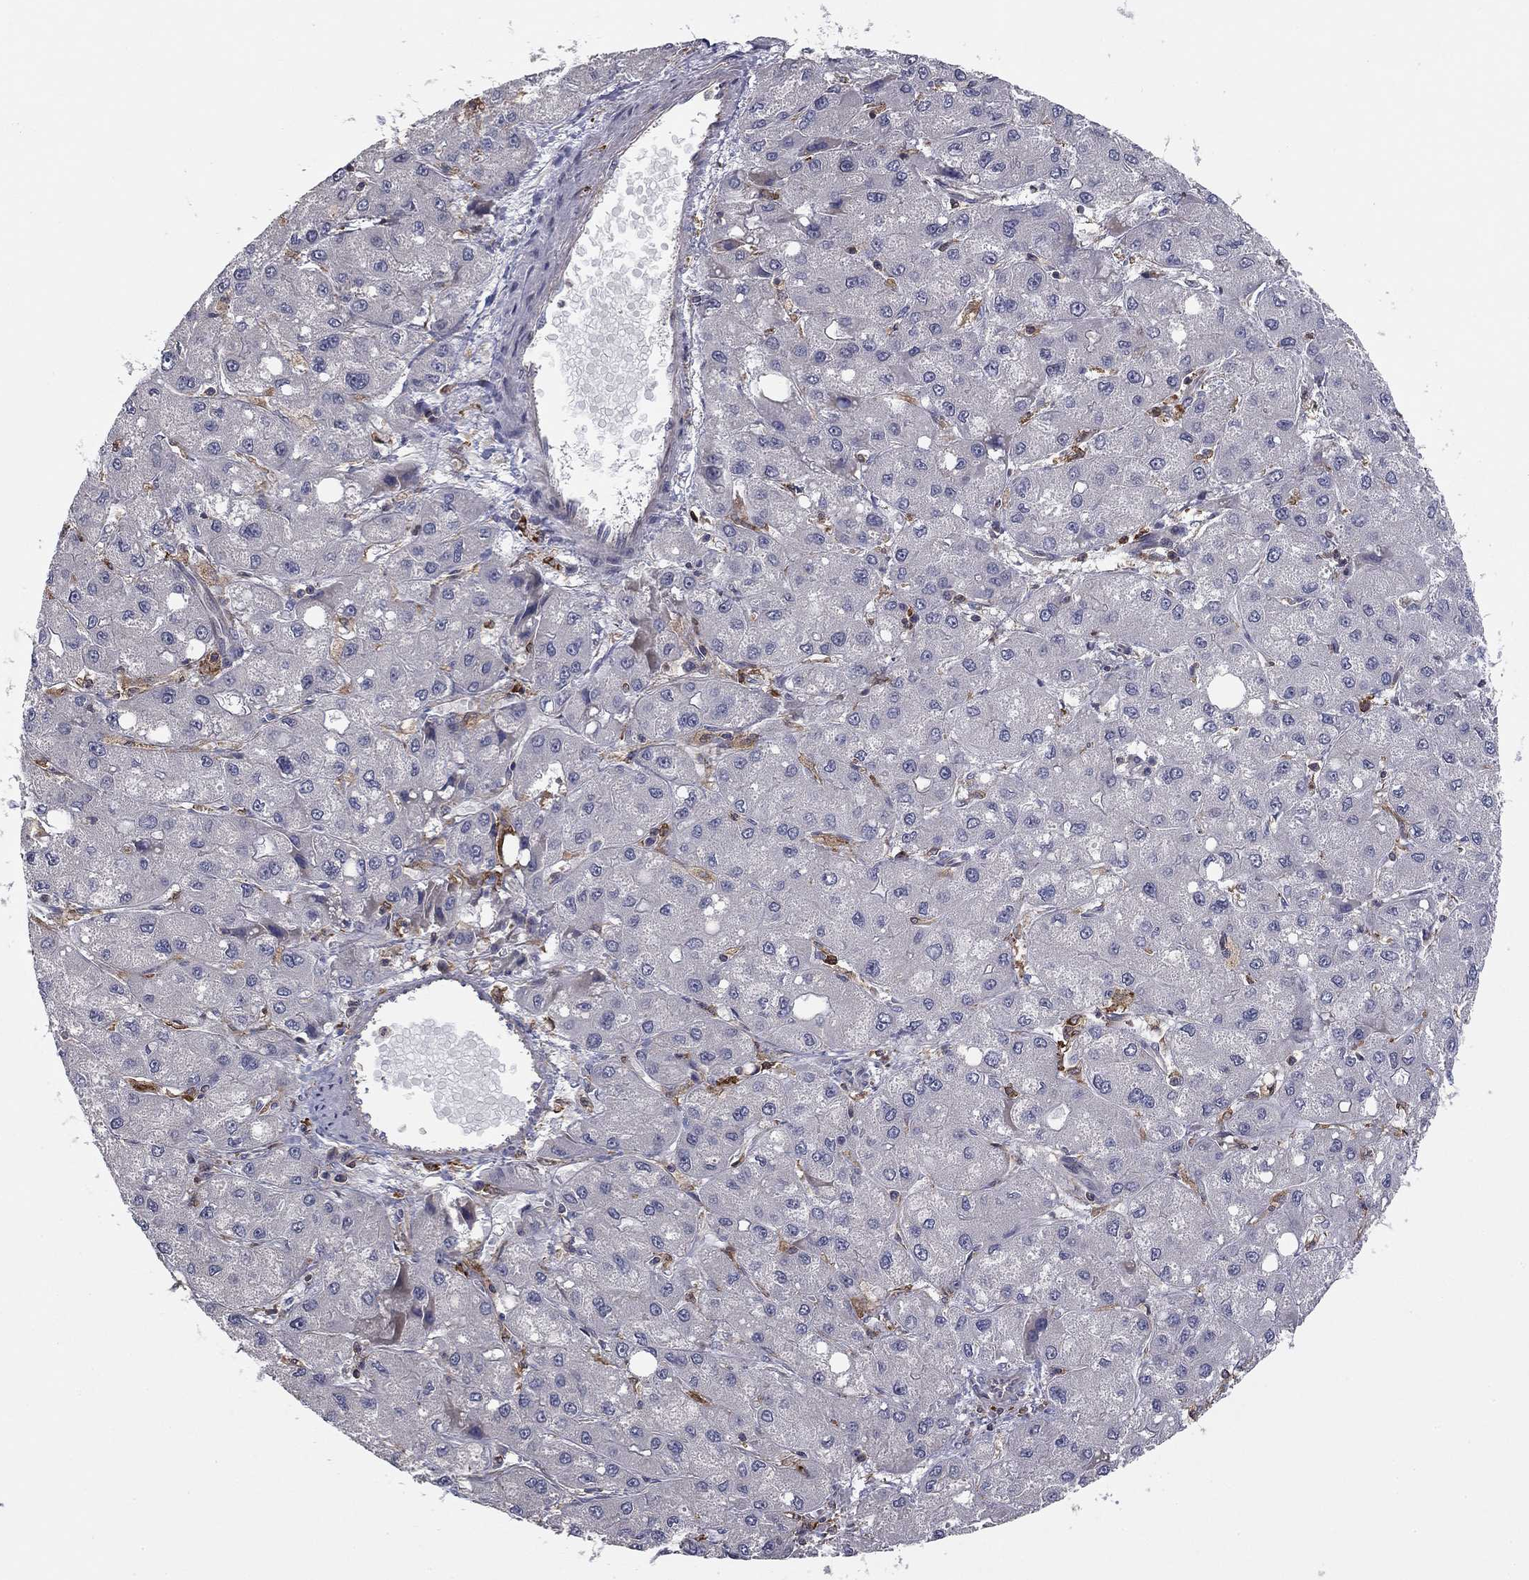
{"staining": {"intensity": "negative", "quantity": "none", "location": "none"}, "tissue": "liver cancer", "cell_type": "Tumor cells", "image_type": "cancer", "snomed": [{"axis": "morphology", "description": "Carcinoma, Hepatocellular, NOS"}, {"axis": "topography", "description": "Liver"}], "caption": "There is no significant positivity in tumor cells of liver cancer.", "gene": "PLCB2", "patient": {"sex": "male", "age": 73}}